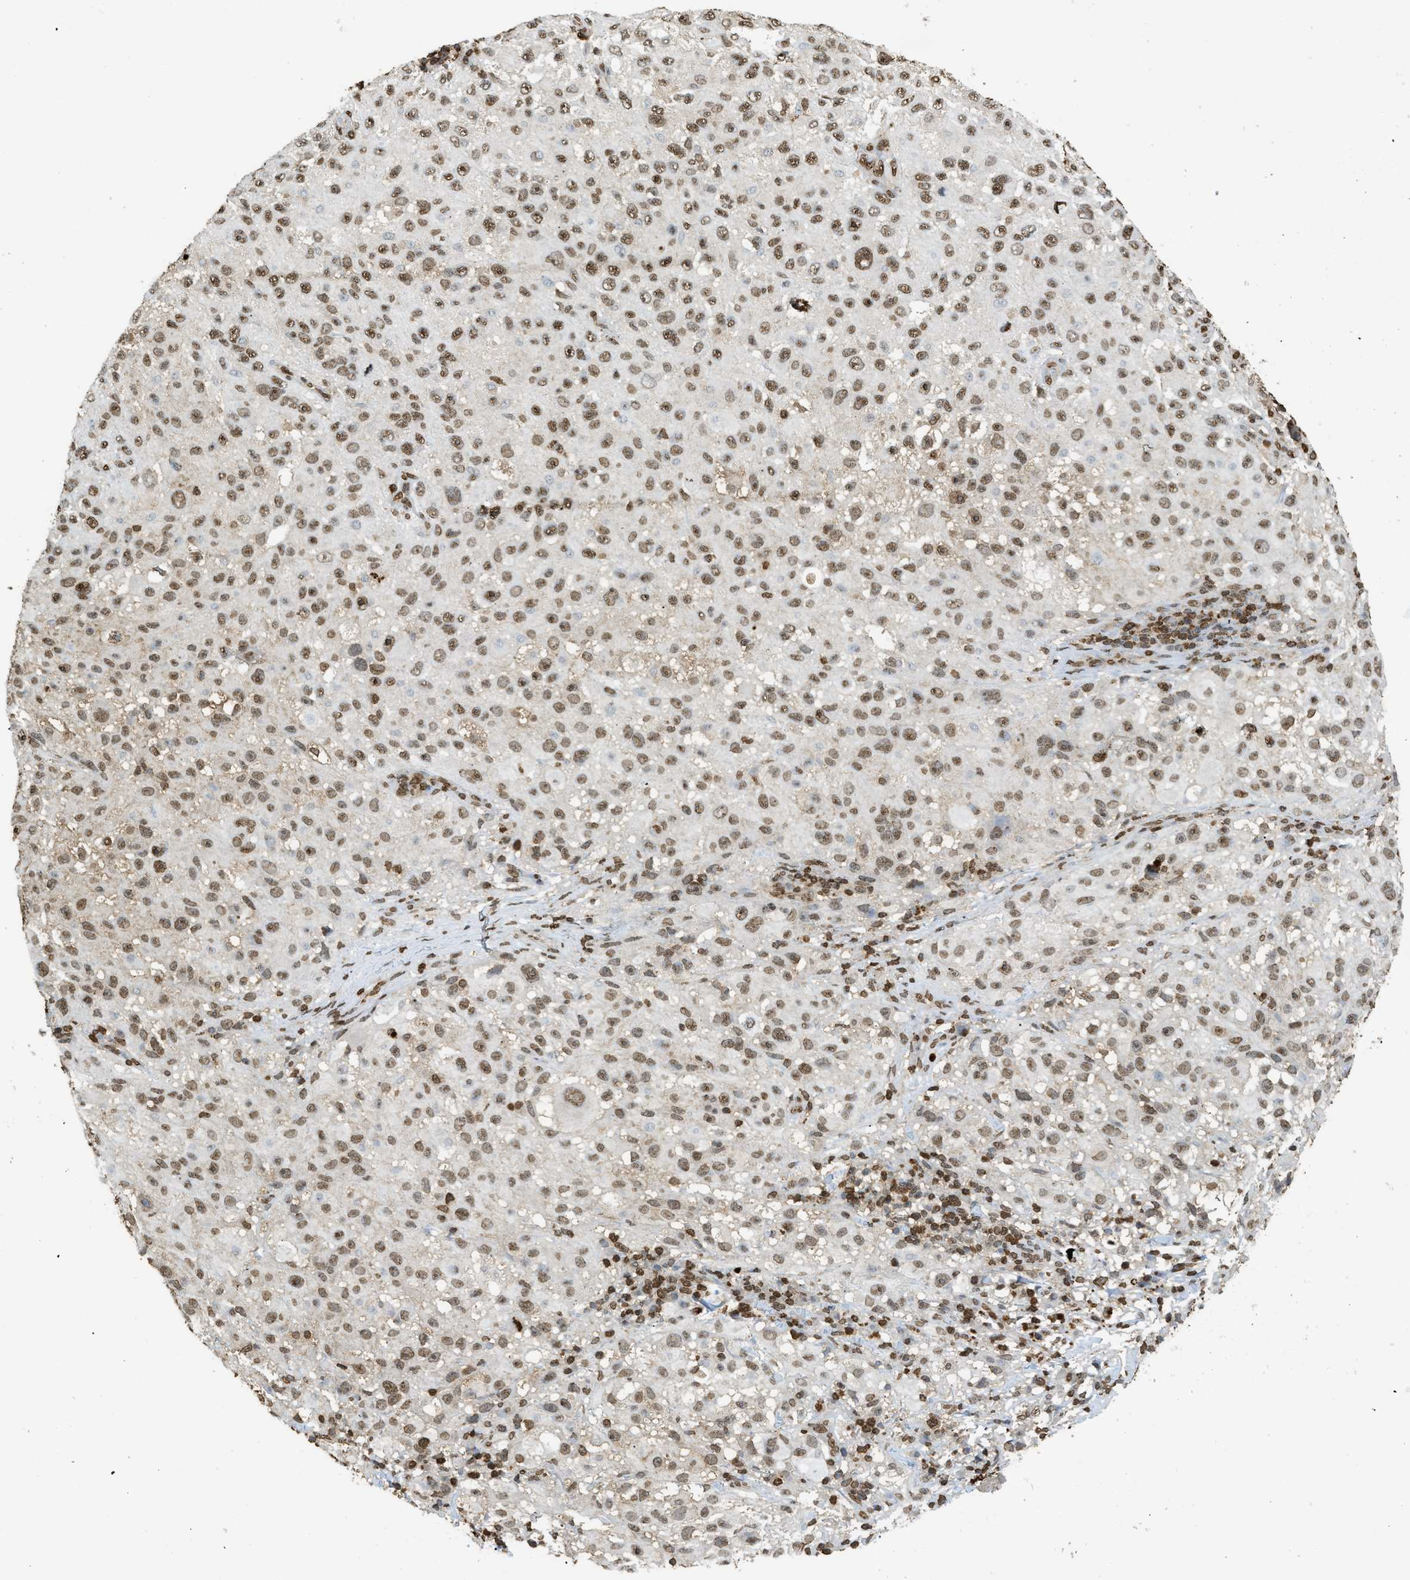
{"staining": {"intensity": "moderate", "quantity": ">75%", "location": "nuclear"}, "tissue": "melanoma", "cell_type": "Tumor cells", "image_type": "cancer", "snomed": [{"axis": "morphology", "description": "Necrosis, NOS"}, {"axis": "morphology", "description": "Malignant melanoma, NOS"}, {"axis": "topography", "description": "Skin"}], "caption": "Immunohistochemical staining of melanoma reveals medium levels of moderate nuclear expression in about >75% of tumor cells.", "gene": "NR5A2", "patient": {"sex": "female", "age": 87}}